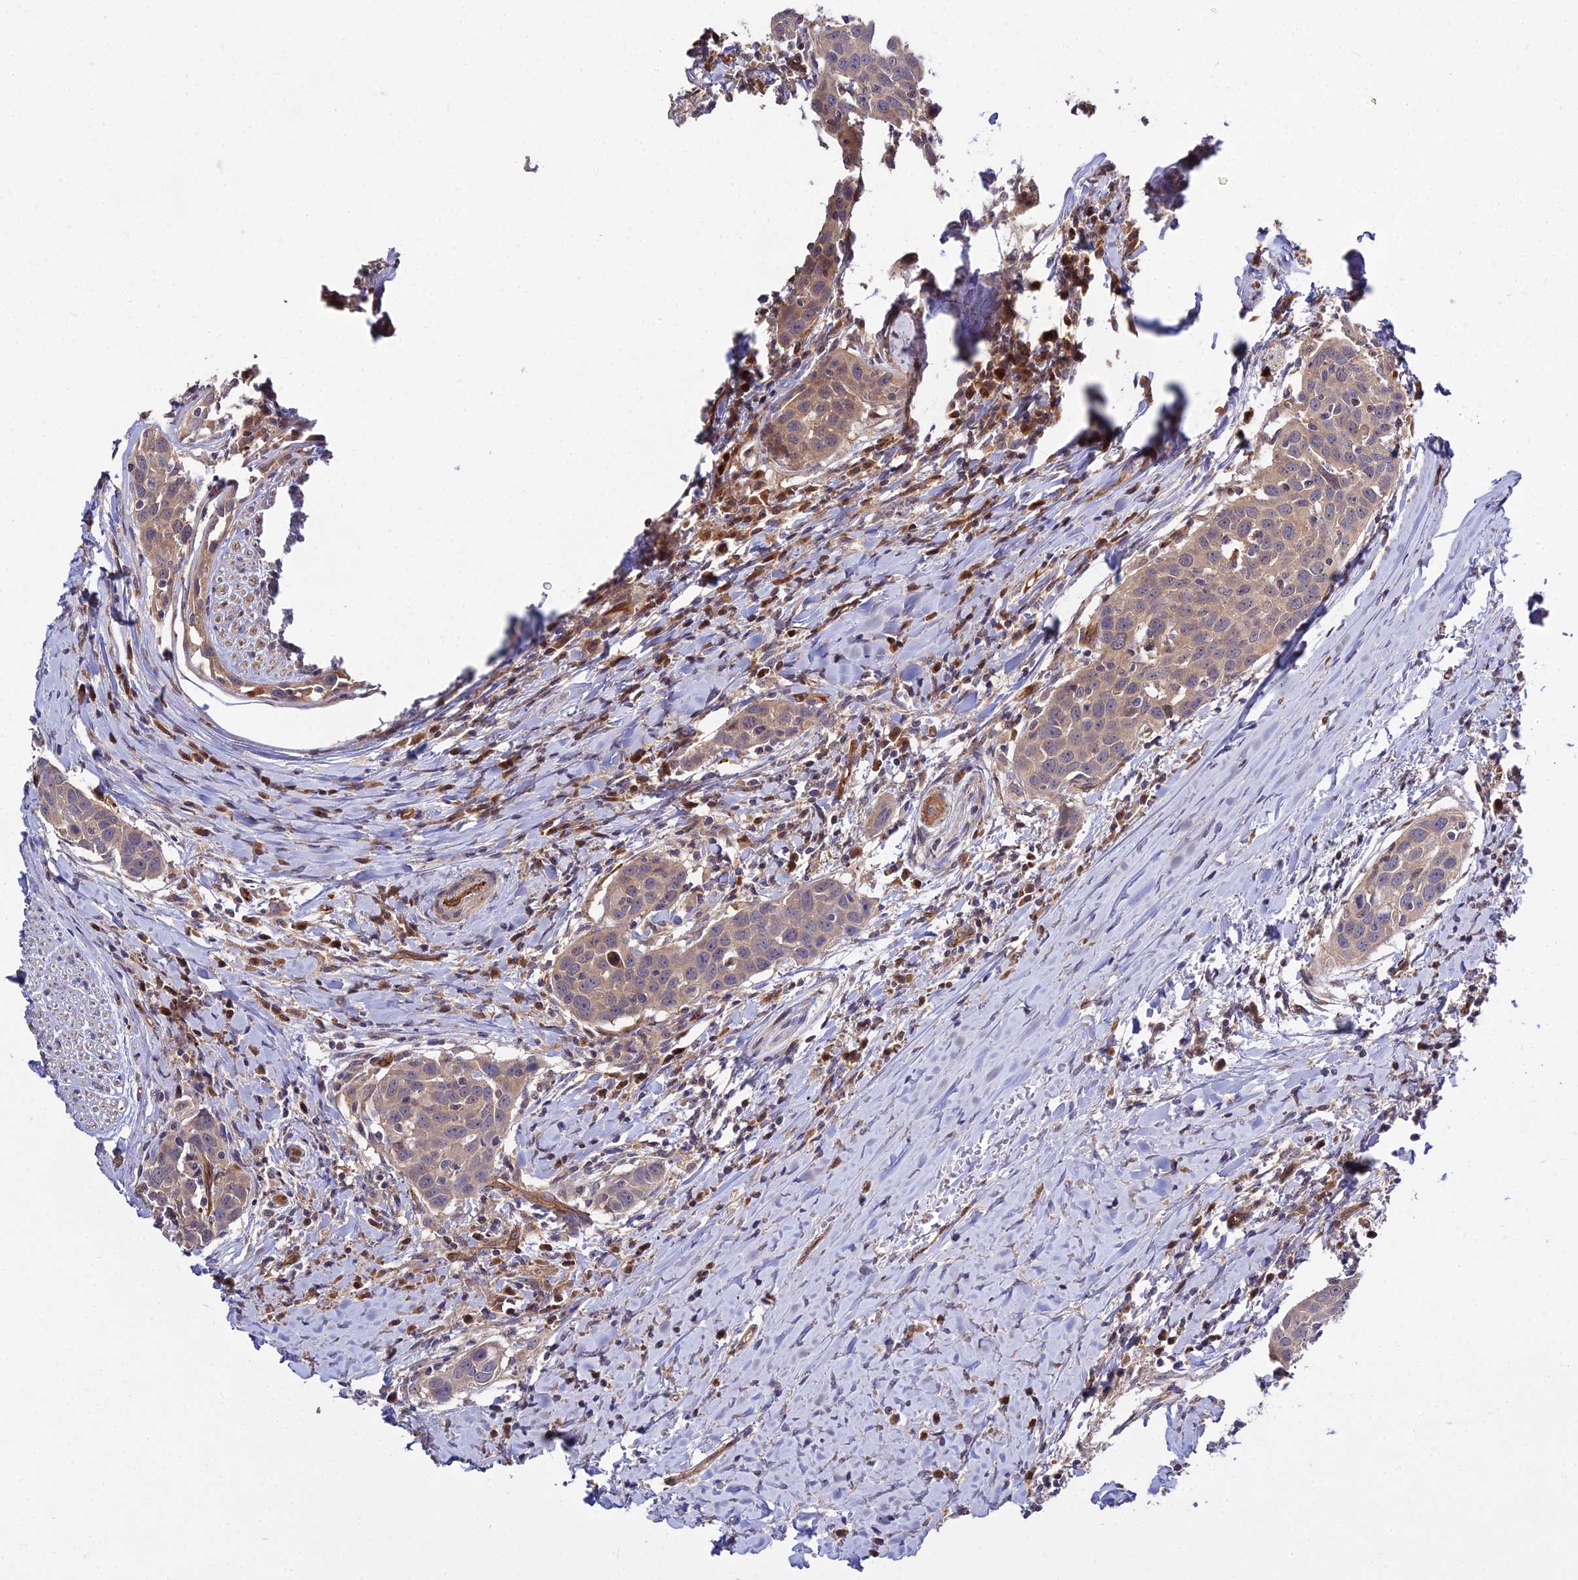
{"staining": {"intensity": "moderate", "quantity": "25%-75%", "location": "cytoplasmic/membranous"}, "tissue": "head and neck cancer", "cell_type": "Tumor cells", "image_type": "cancer", "snomed": [{"axis": "morphology", "description": "Squamous cell carcinoma, NOS"}, {"axis": "topography", "description": "Oral tissue"}, {"axis": "topography", "description": "Head-Neck"}], "caption": "Immunohistochemical staining of human squamous cell carcinoma (head and neck) reveals medium levels of moderate cytoplasmic/membranous expression in about 25%-75% of tumor cells.", "gene": "GRTP1", "patient": {"sex": "female", "age": 50}}